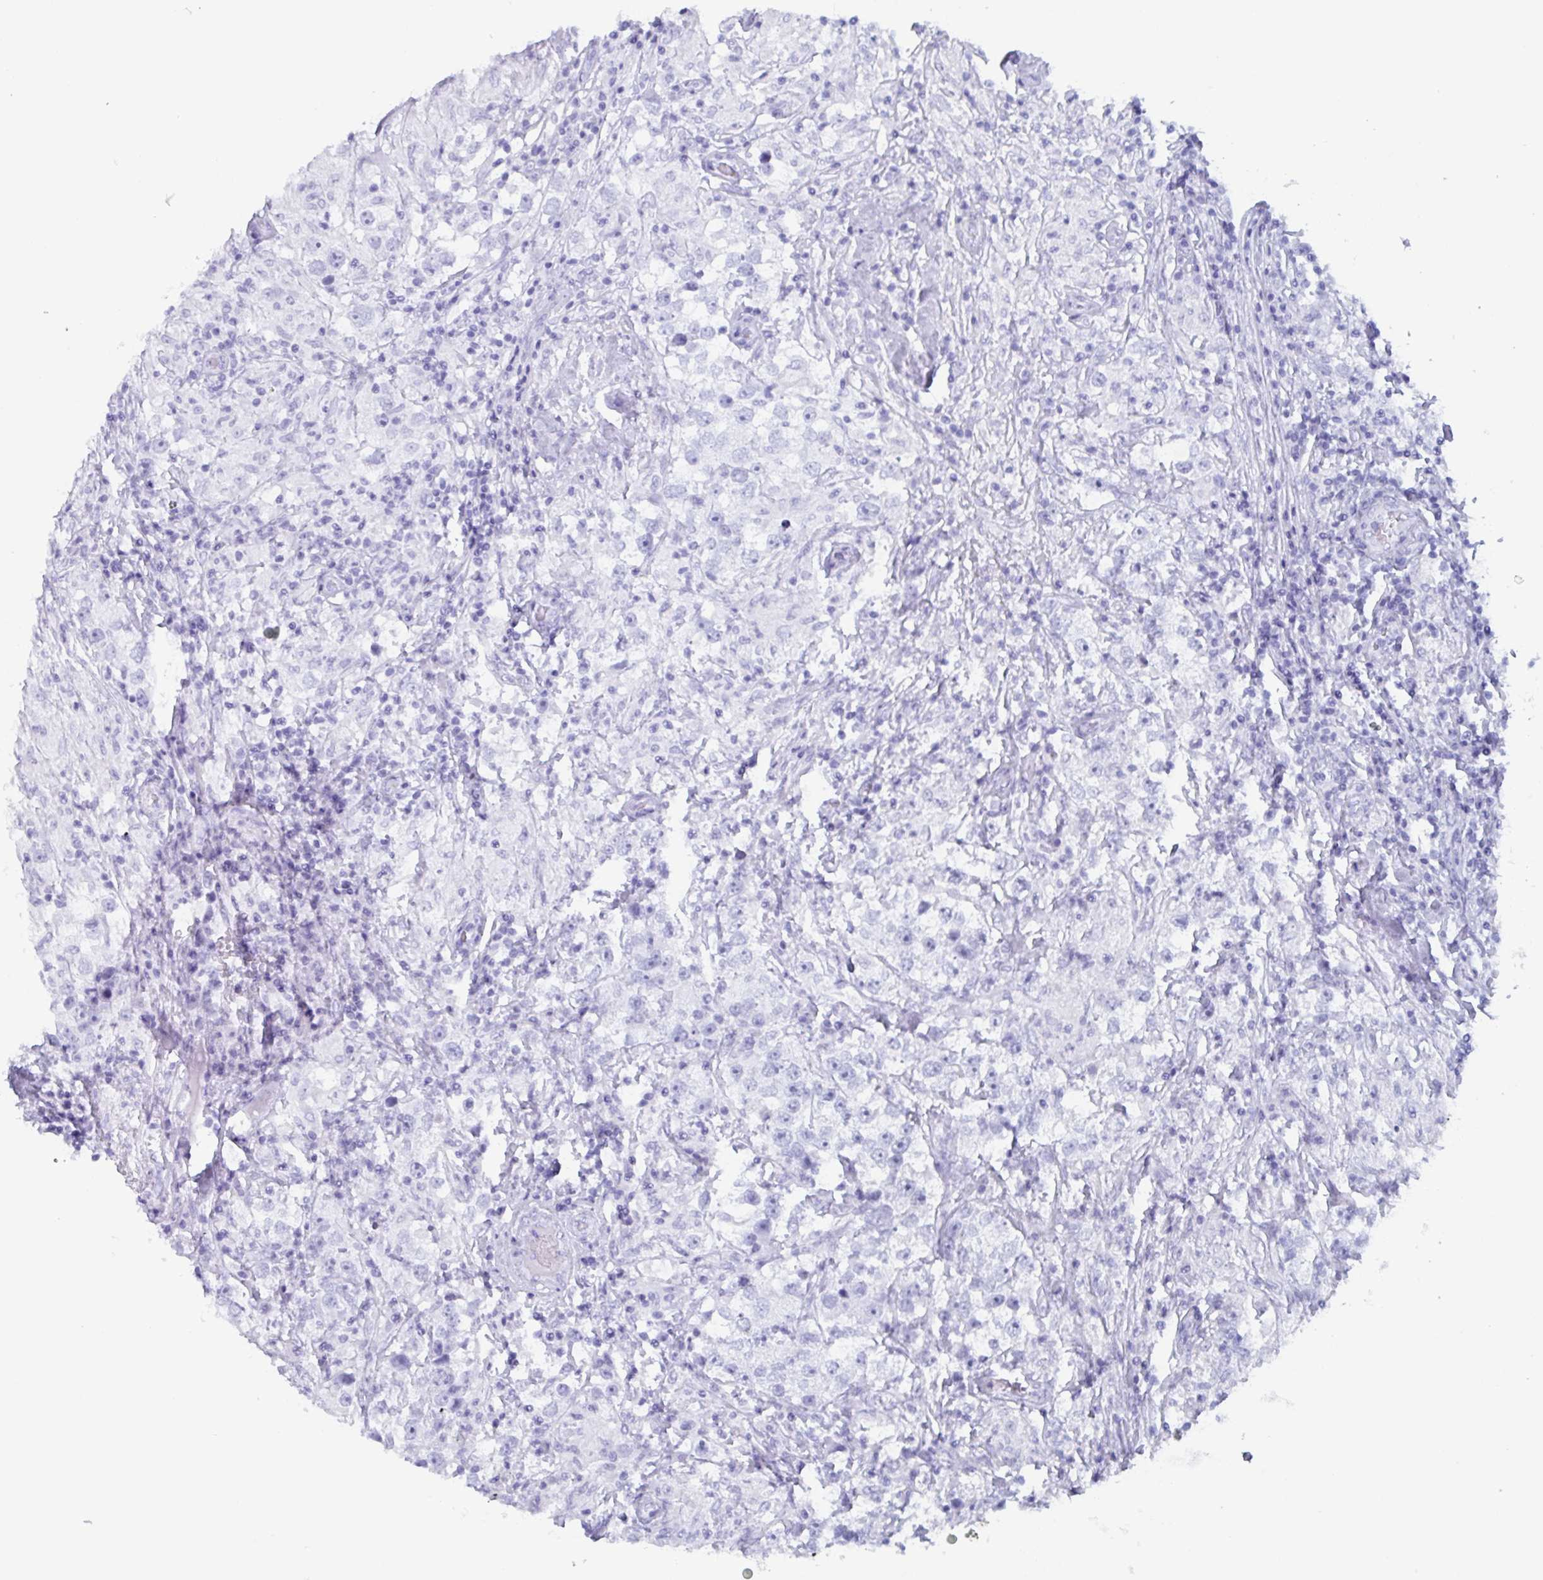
{"staining": {"intensity": "negative", "quantity": "none", "location": "none"}, "tissue": "testis cancer", "cell_type": "Tumor cells", "image_type": "cancer", "snomed": [{"axis": "morphology", "description": "Seminoma, NOS"}, {"axis": "topography", "description": "Testis"}], "caption": "There is no significant positivity in tumor cells of testis seminoma. (Immunohistochemistry, brightfield microscopy, high magnification).", "gene": "BPI", "patient": {"sex": "male", "age": 46}}